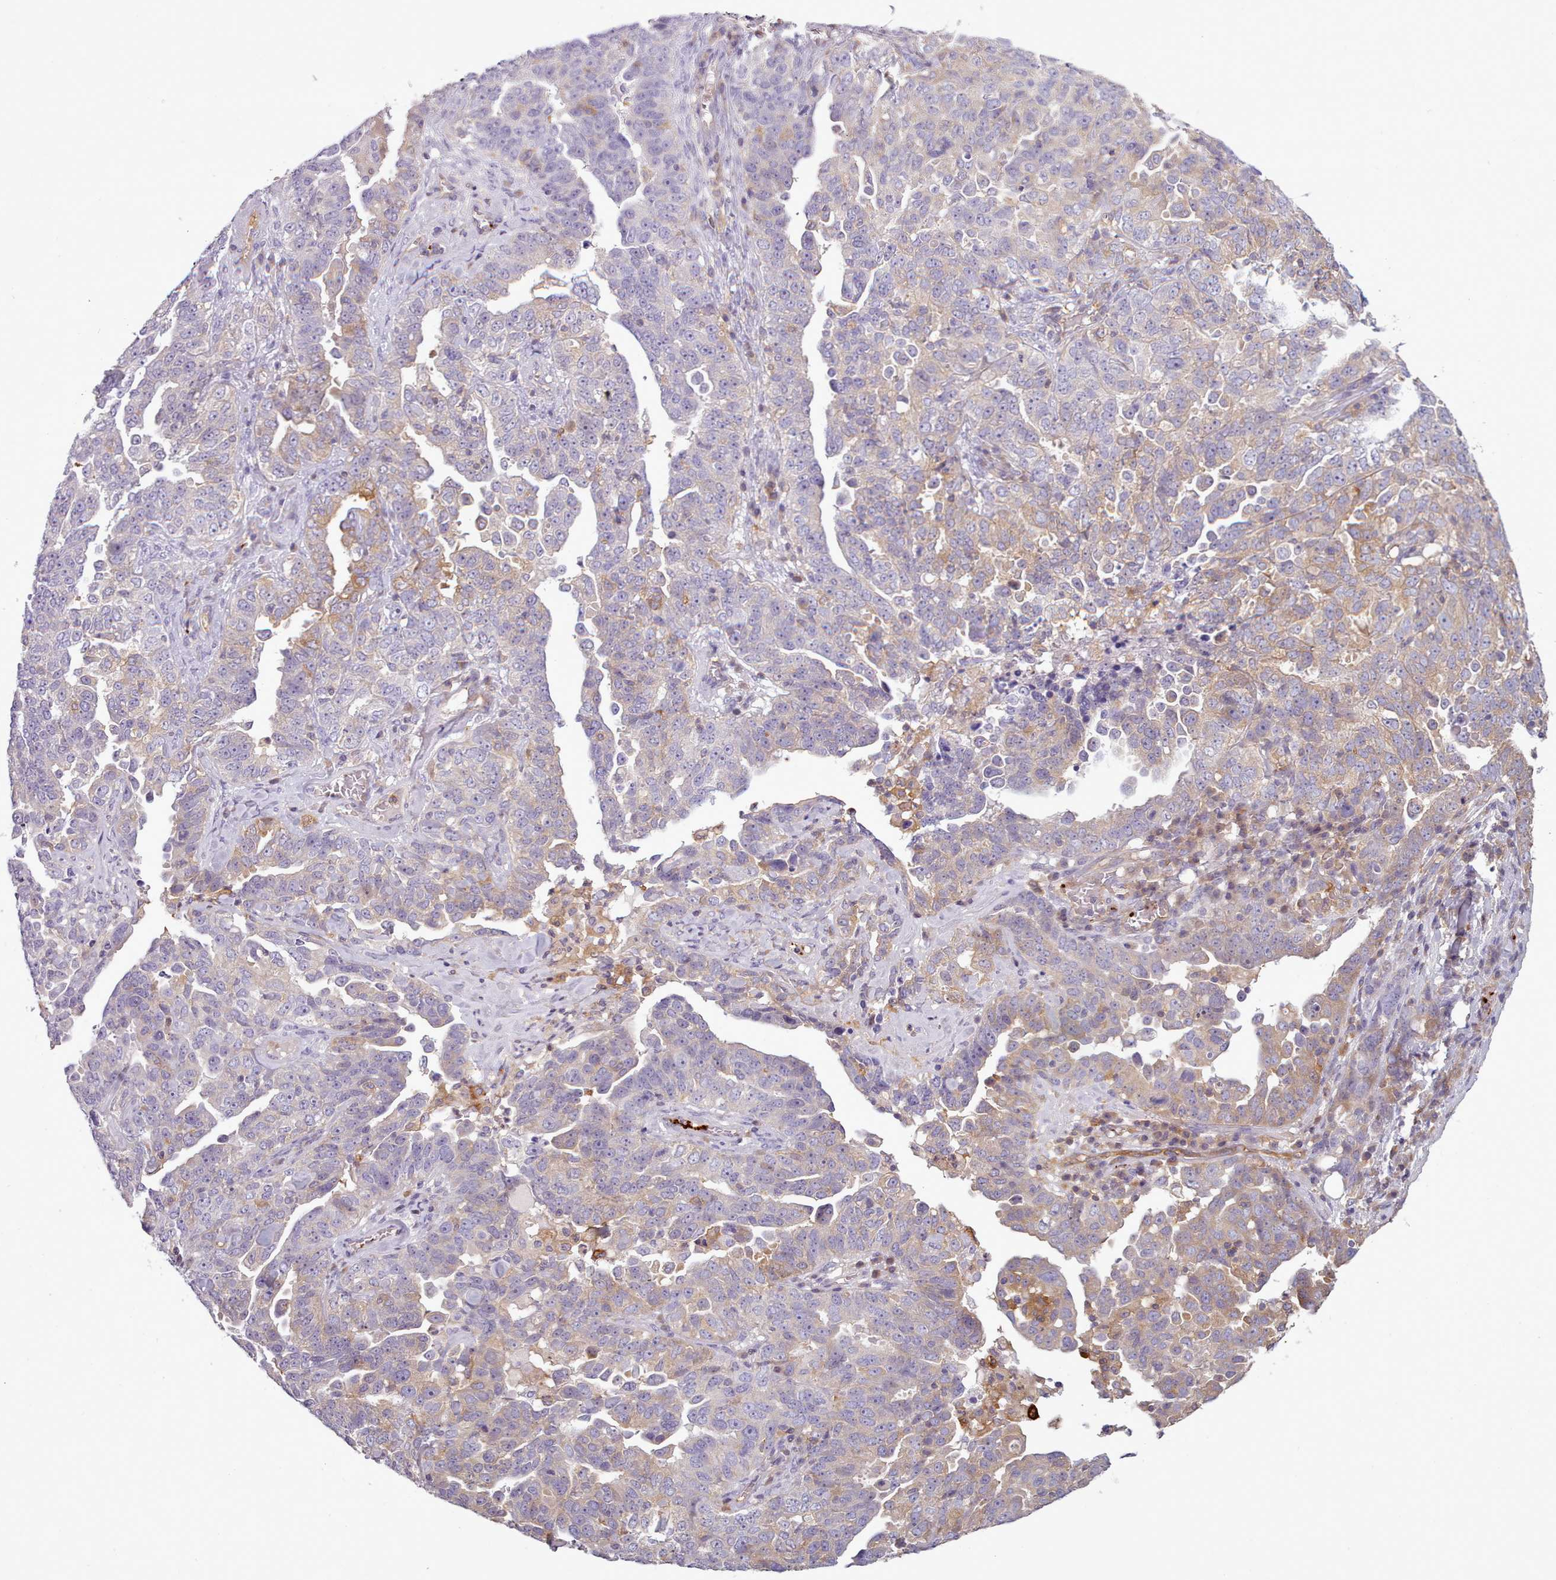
{"staining": {"intensity": "weak", "quantity": "25%-75%", "location": "cytoplasmic/membranous"}, "tissue": "ovarian cancer", "cell_type": "Tumor cells", "image_type": "cancer", "snomed": [{"axis": "morphology", "description": "Carcinoma, endometroid"}, {"axis": "topography", "description": "Ovary"}], "caption": "IHC micrograph of neoplastic tissue: ovarian cancer (endometroid carcinoma) stained using immunohistochemistry (IHC) exhibits low levels of weak protein expression localized specifically in the cytoplasmic/membranous of tumor cells, appearing as a cytoplasmic/membranous brown color.", "gene": "NDST2", "patient": {"sex": "female", "age": 62}}